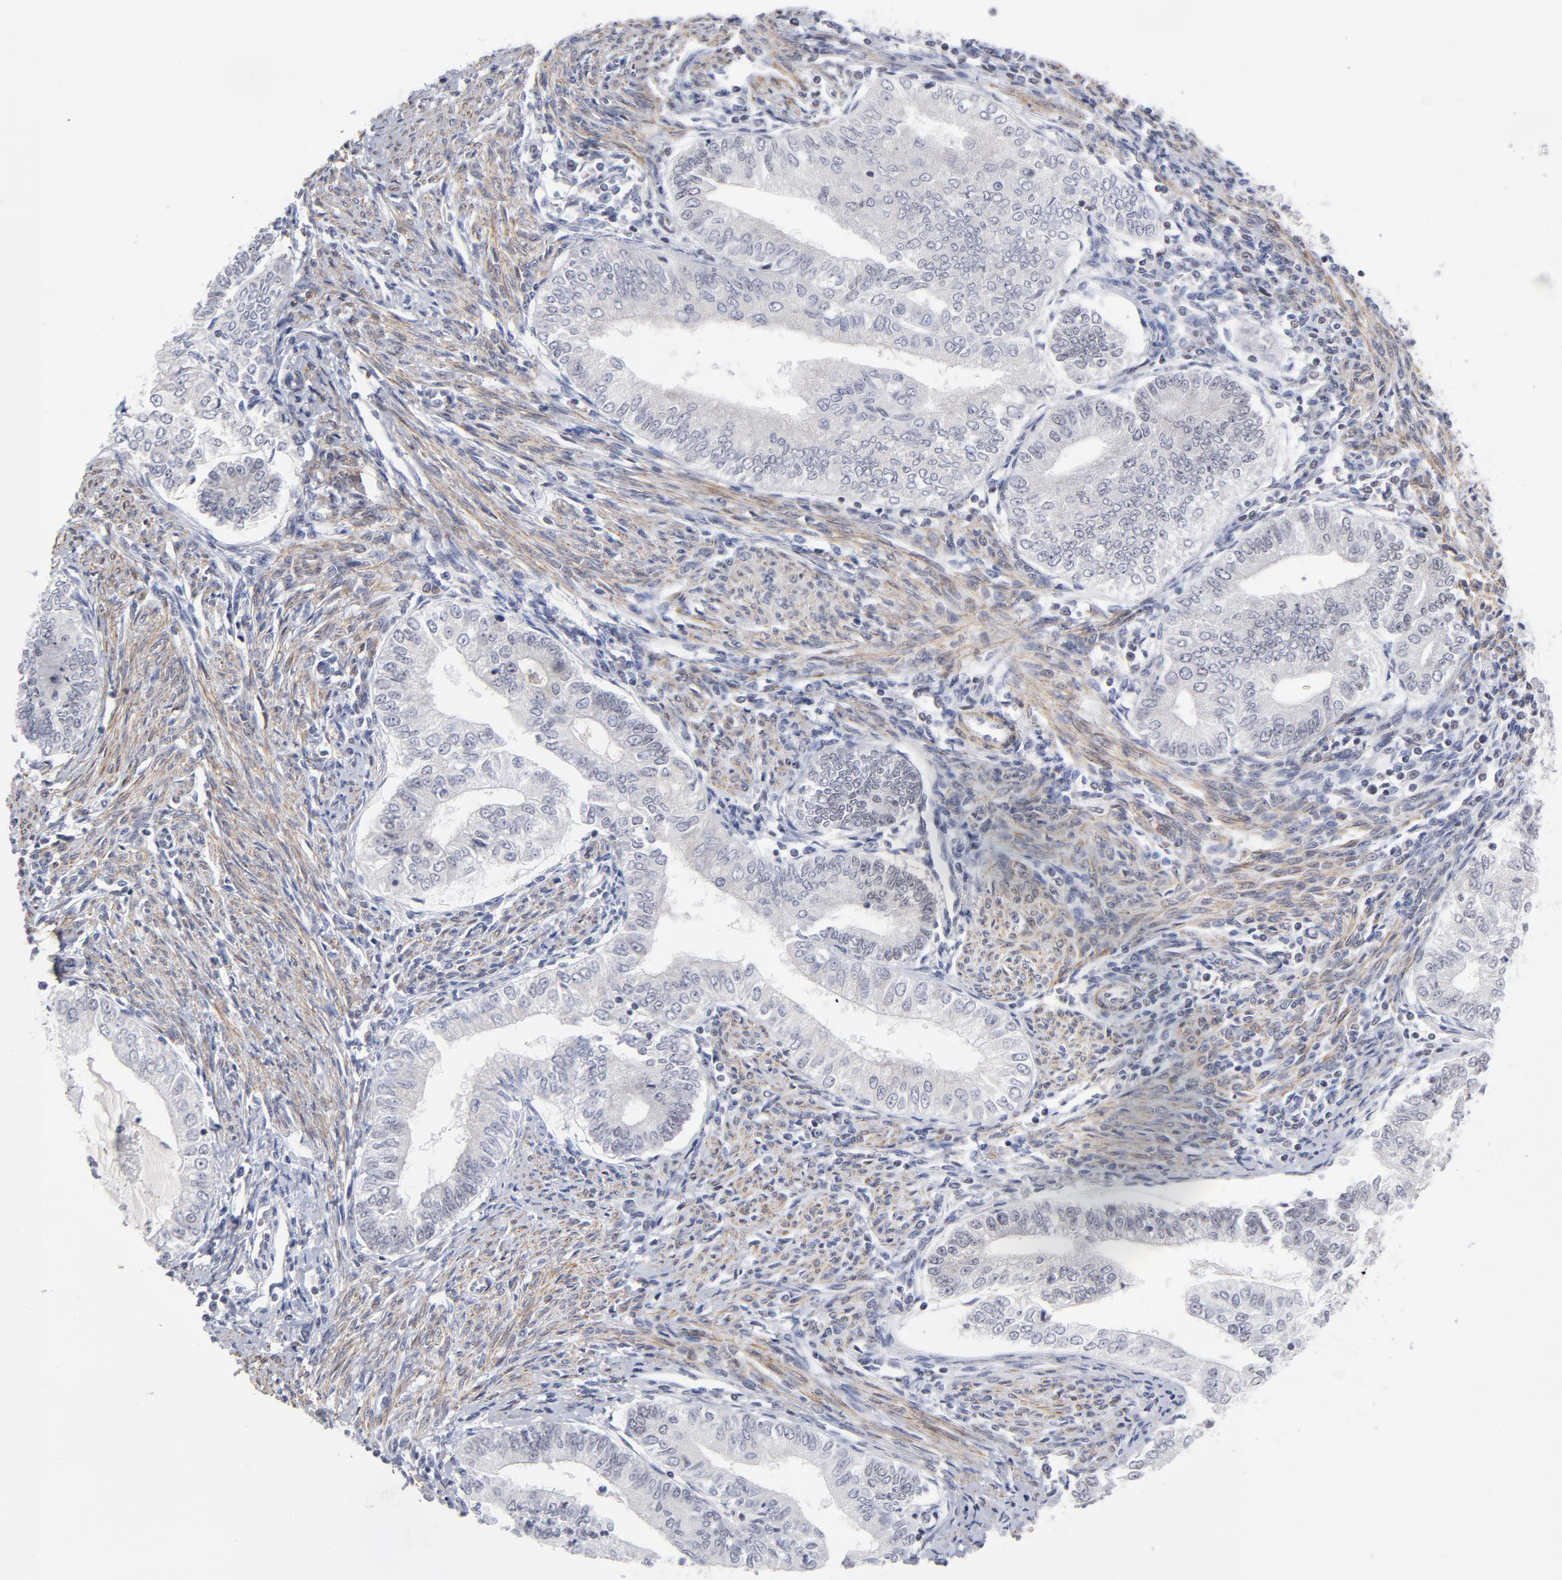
{"staining": {"intensity": "negative", "quantity": "none", "location": "none"}, "tissue": "endometrial cancer", "cell_type": "Tumor cells", "image_type": "cancer", "snomed": [{"axis": "morphology", "description": "Adenocarcinoma, NOS"}, {"axis": "topography", "description": "Endometrium"}], "caption": "This histopathology image is of endometrial adenocarcinoma stained with immunohistochemistry (IHC) to label a protein in brown with the nuclei are counter-stained blue. There is no expression in tumor cells. The staining was performed using DAB to visualize the protein expression in brown, while the nuclei were stained in blue with hematoxylin (Magnification: 20x).", "gene": "CTCF", "patient": {"sex": "female", "age": 66}}